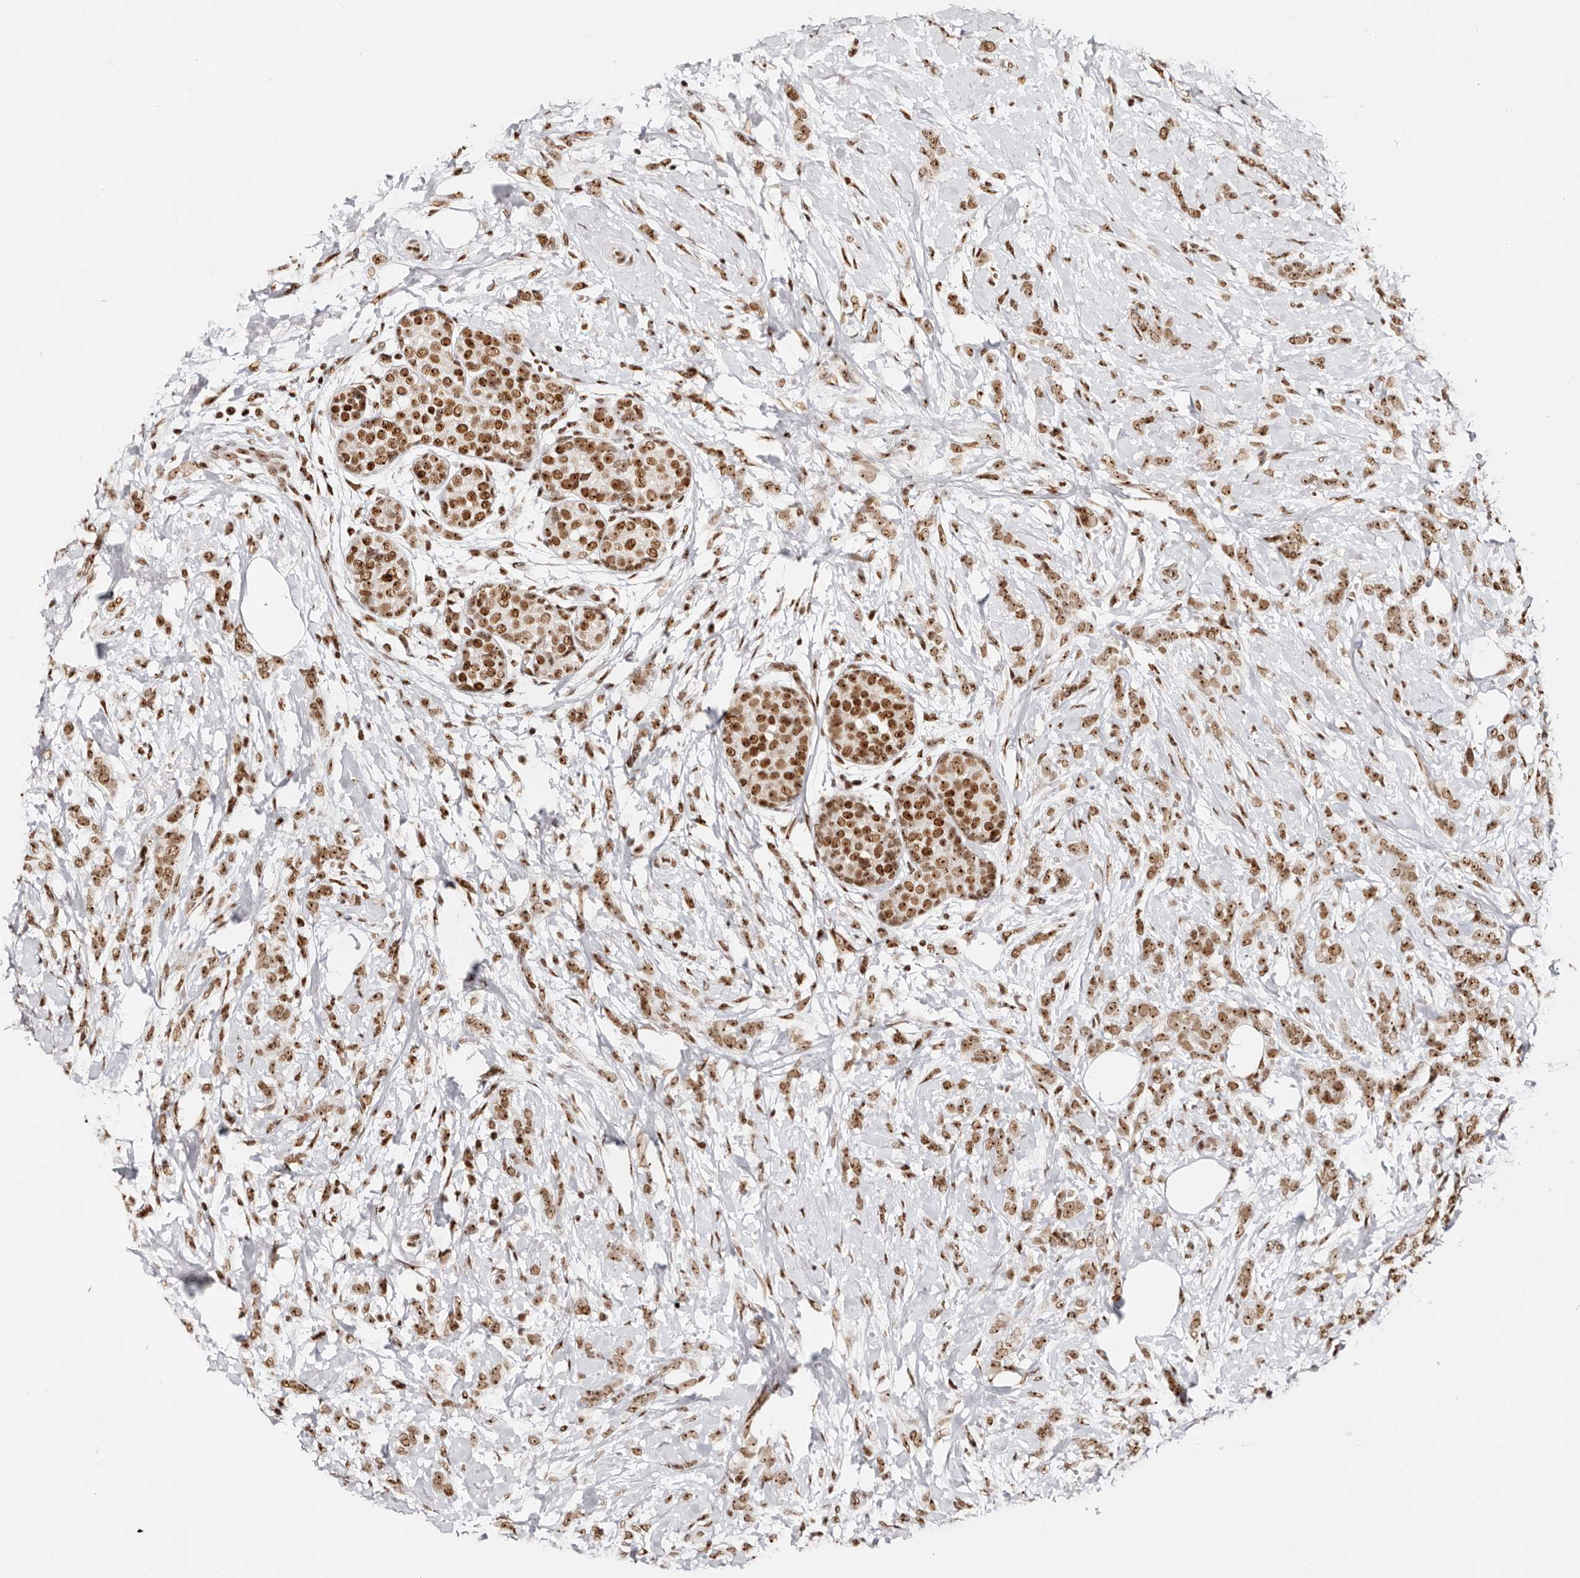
{"staining": {"intensity": "strong", "quantity": ">75%", "location": "nuclear"}, "tissue": "breast cancer", "cell_type": "Tumor cells", "image_type": "cancer", "snomed": [{"axis": "morphology", "description": "Lobular carcinoma, in situ"}, {"axis": "morphology", "description": "Lobular carcinoma"}, {"axis": "topography", "description": "Breast"}], "caption": "The photomicrograph displays a brown stain indicating the presence of a protein in the nuclear of tumor cells in breast cancer.", "gene": "IQGAP3", "patient": {"sex": "female", "age": 41}}